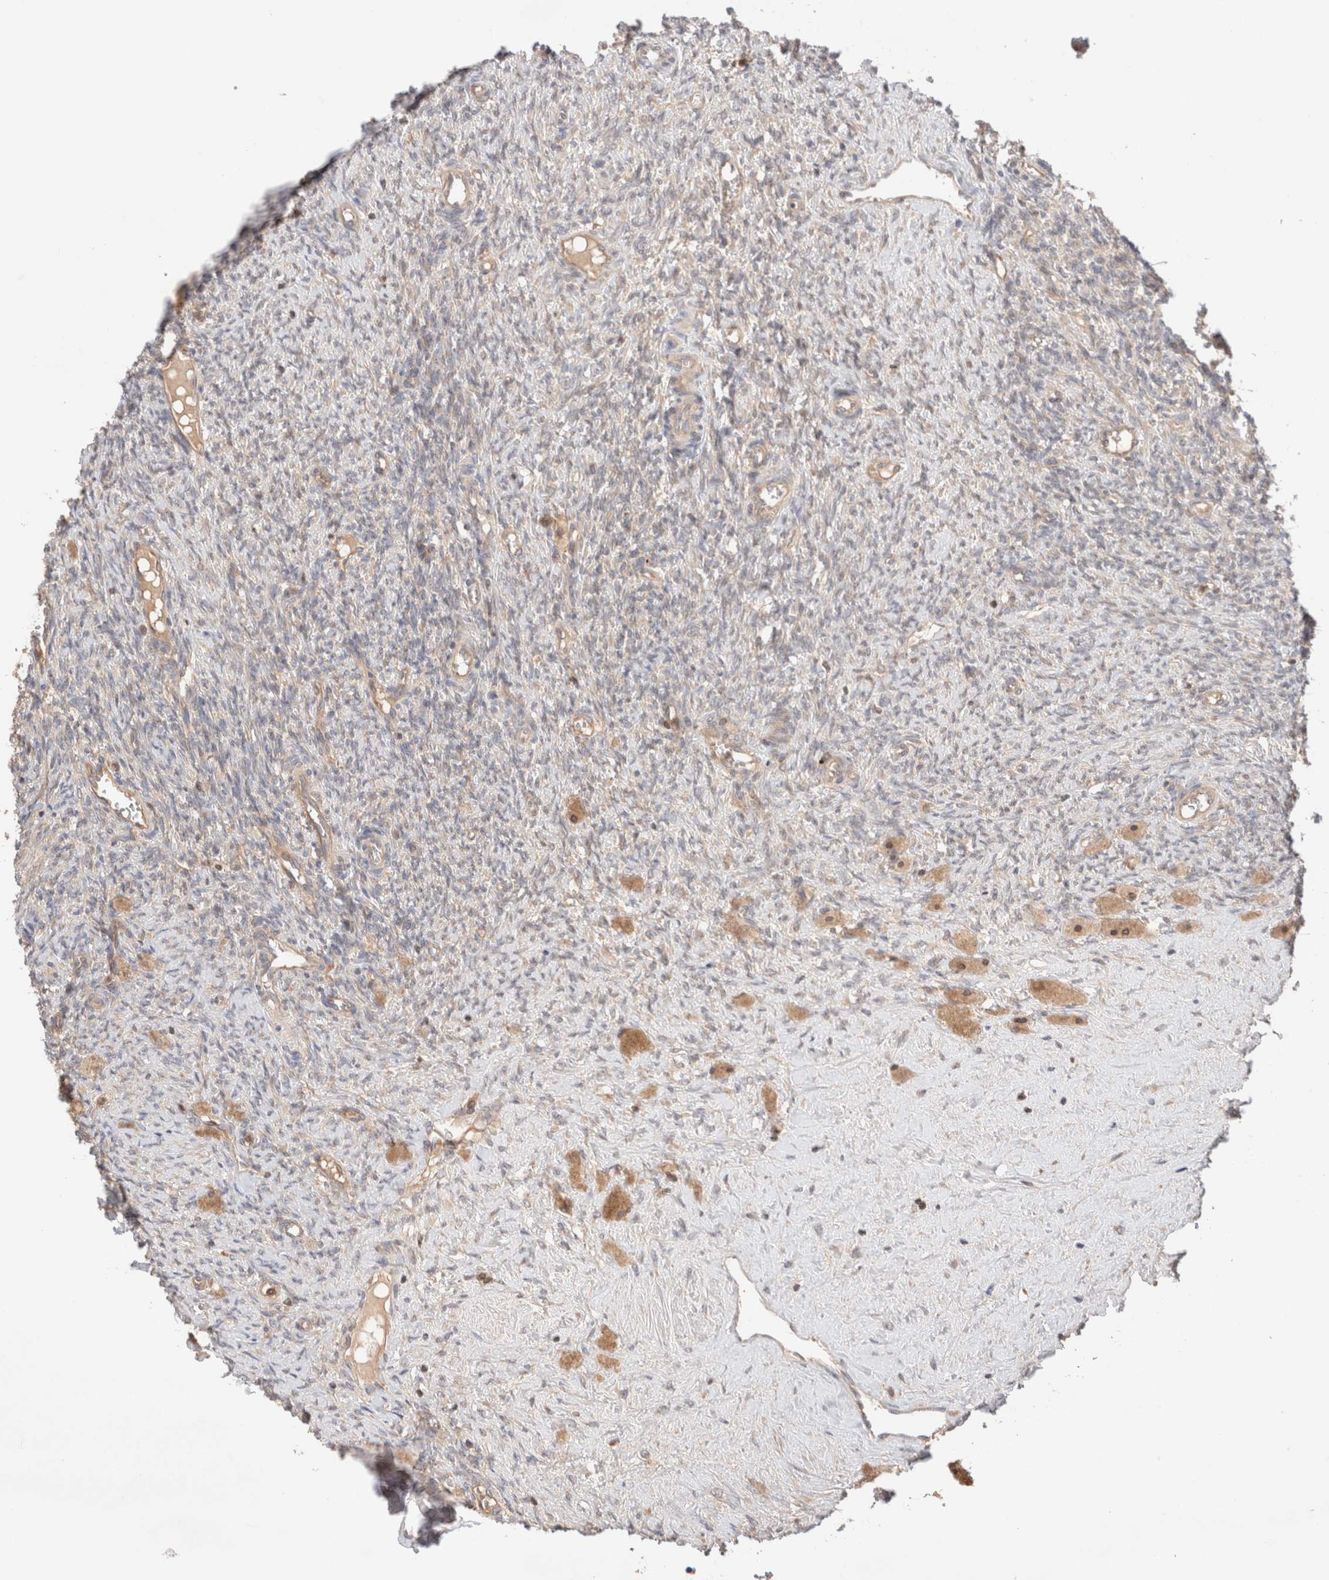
{"staining": {"intensity": "moderate", "quantity": ">75%", "location": "cytoplasmic/membranous"}, "tissue": "ovary", "cell_type": "Follicle cells", "image_type": "normal", "snomed": [{"axis": "morphology", "description": "Normal tissue, NOS"}, {"axis": "topography", "description": "Ovary"}], "caption": "Protein staining by immunohistochemistry exhibits moderate cytoplasmic/membranous expression in approximately >75% of follicle cells in unremarkable ovary.", "gene": "SIKE1", "patient": {"sex": "female", "age": 41}}